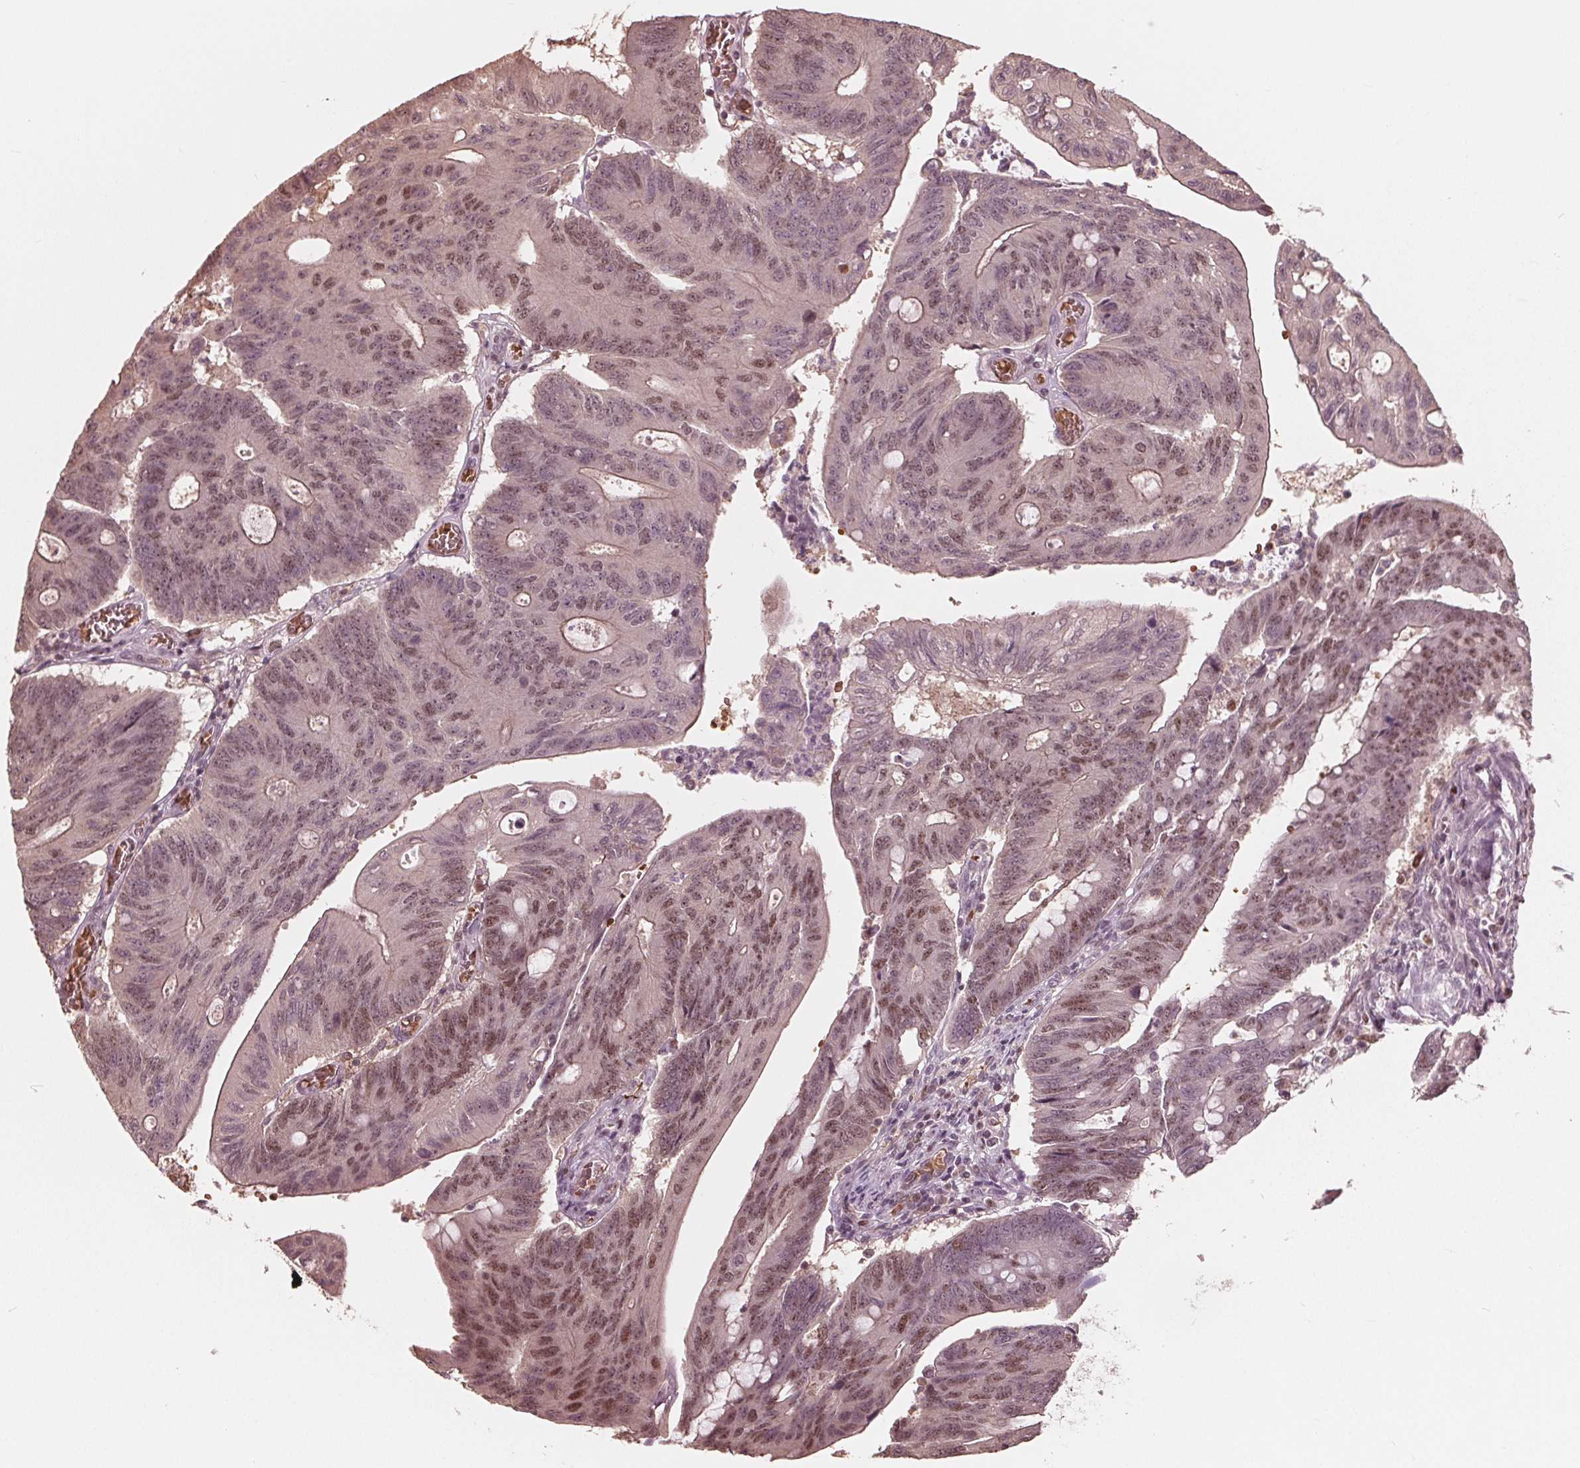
{"staining": {"intensity": "moderate", "quantity": "25%-75%", "location": "nuclear"}, "tissue": "colorectal cancer", "cell_type": "Tumor cells", "image_type": "cancer", "snomed": [{"axis": "morphology", "description": "Adenocarcinoma, NOS"}, {"axis": "topography", "description": "Colon"}], "caption": "Brown immunohistochemical staining in colorectal cancer demonstrates moderate nuclear positivity in about 25%-75% of tumor cells.", "gene": "HIRIP3", "patient": {"sex": "male", "age": 65}}